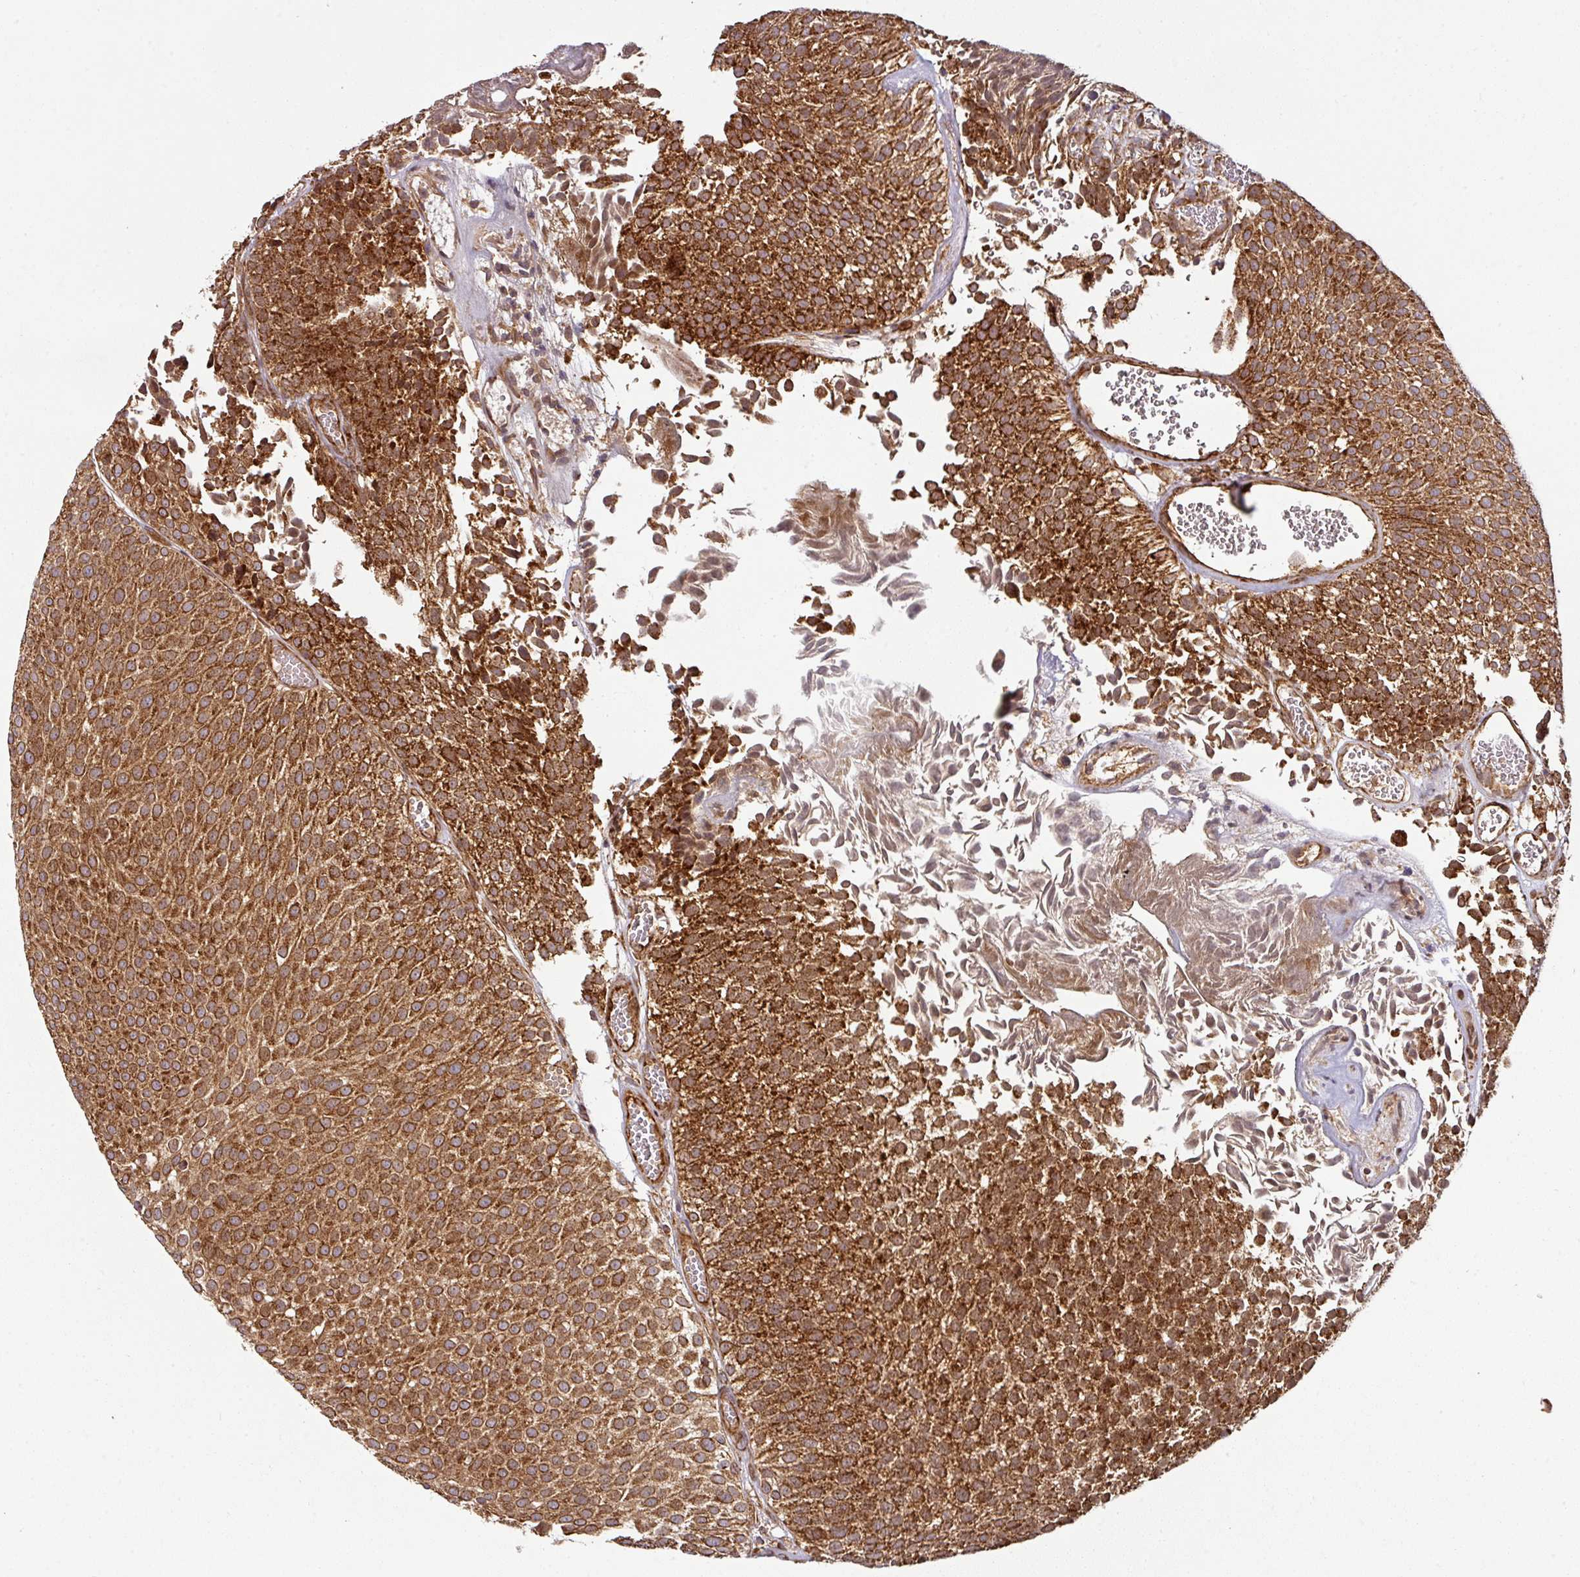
{"staining": {"intensity": "strong", "quantity": ">75%", "location": "cytoplasmic/membranous"}, "tissue": "urothelial cancer", "cell_type": "Tumor cells", "image_type": "cancer", "snomed": [{"axis": "morphology", "description": "Urothelial carcinoma, Low grade"}, {"axis": "topography", "description": "Urinary bladder"}], "caption": "Urothelial cancer tissue displays strong cytoplasmic/membranous positivity in about >75% of tumor cells, visualized by immunohistochemistry.", "gene": "TRAP1", "patient": {"sex": "female", "age": 79}}